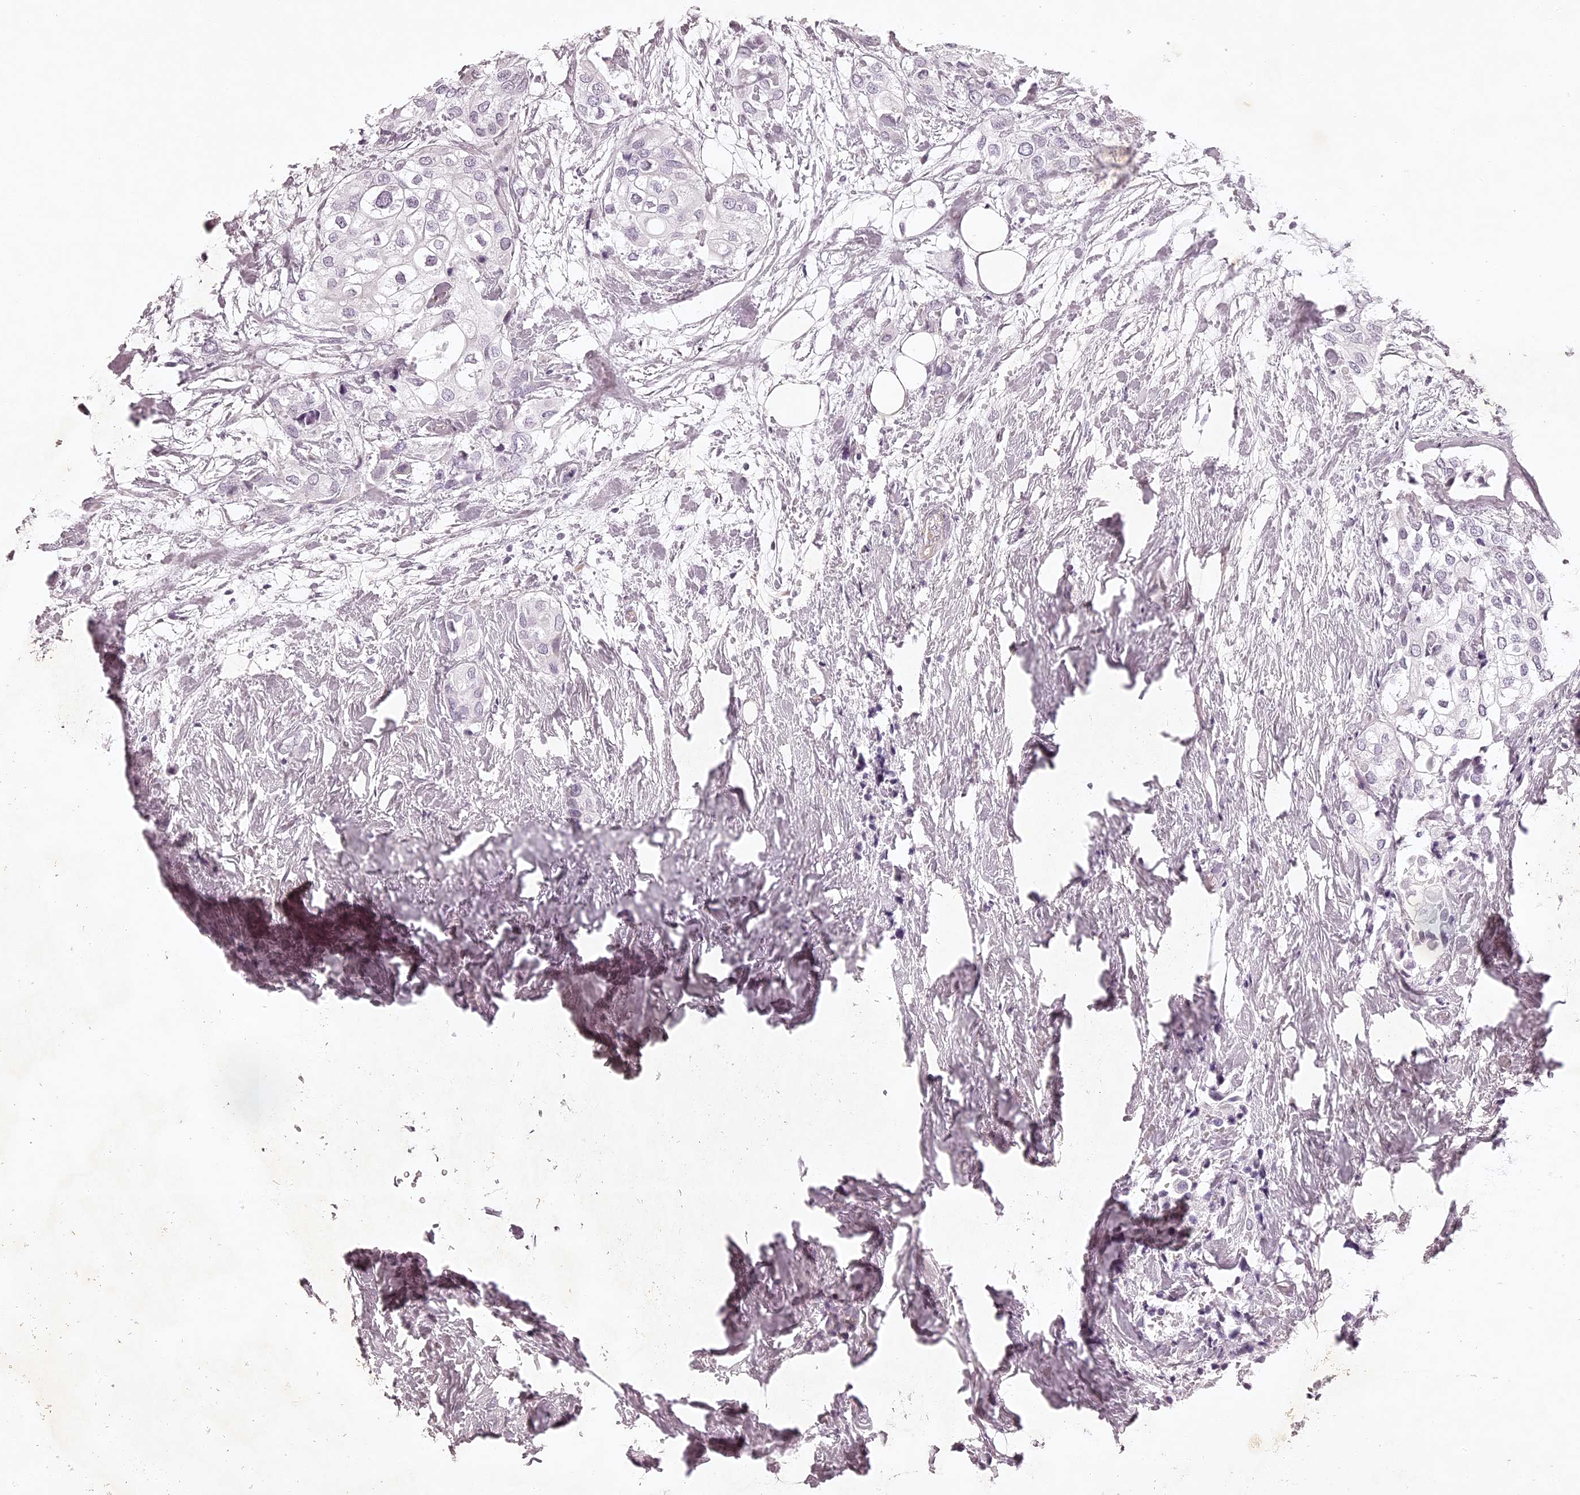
{"staining": {"intensity": "negative", "quantity": "none", "location": "none"}, "tissue": "urothelial cancer", "cell_type": "Tumor cells", "image_type": "cancer", "snomed": [{"axis": "morphology", "description": "Urothelial carcinoma, High grade"}, {"axis": "topography", "description": "Urinary bladder"}], "caption": "A high-resolution image shows IHC staining of urothelial cancer, which reveals no significant expression in tumor cells.", "gene": "ELAPOR1", "patient": {"sex": "male", "age": 64}}